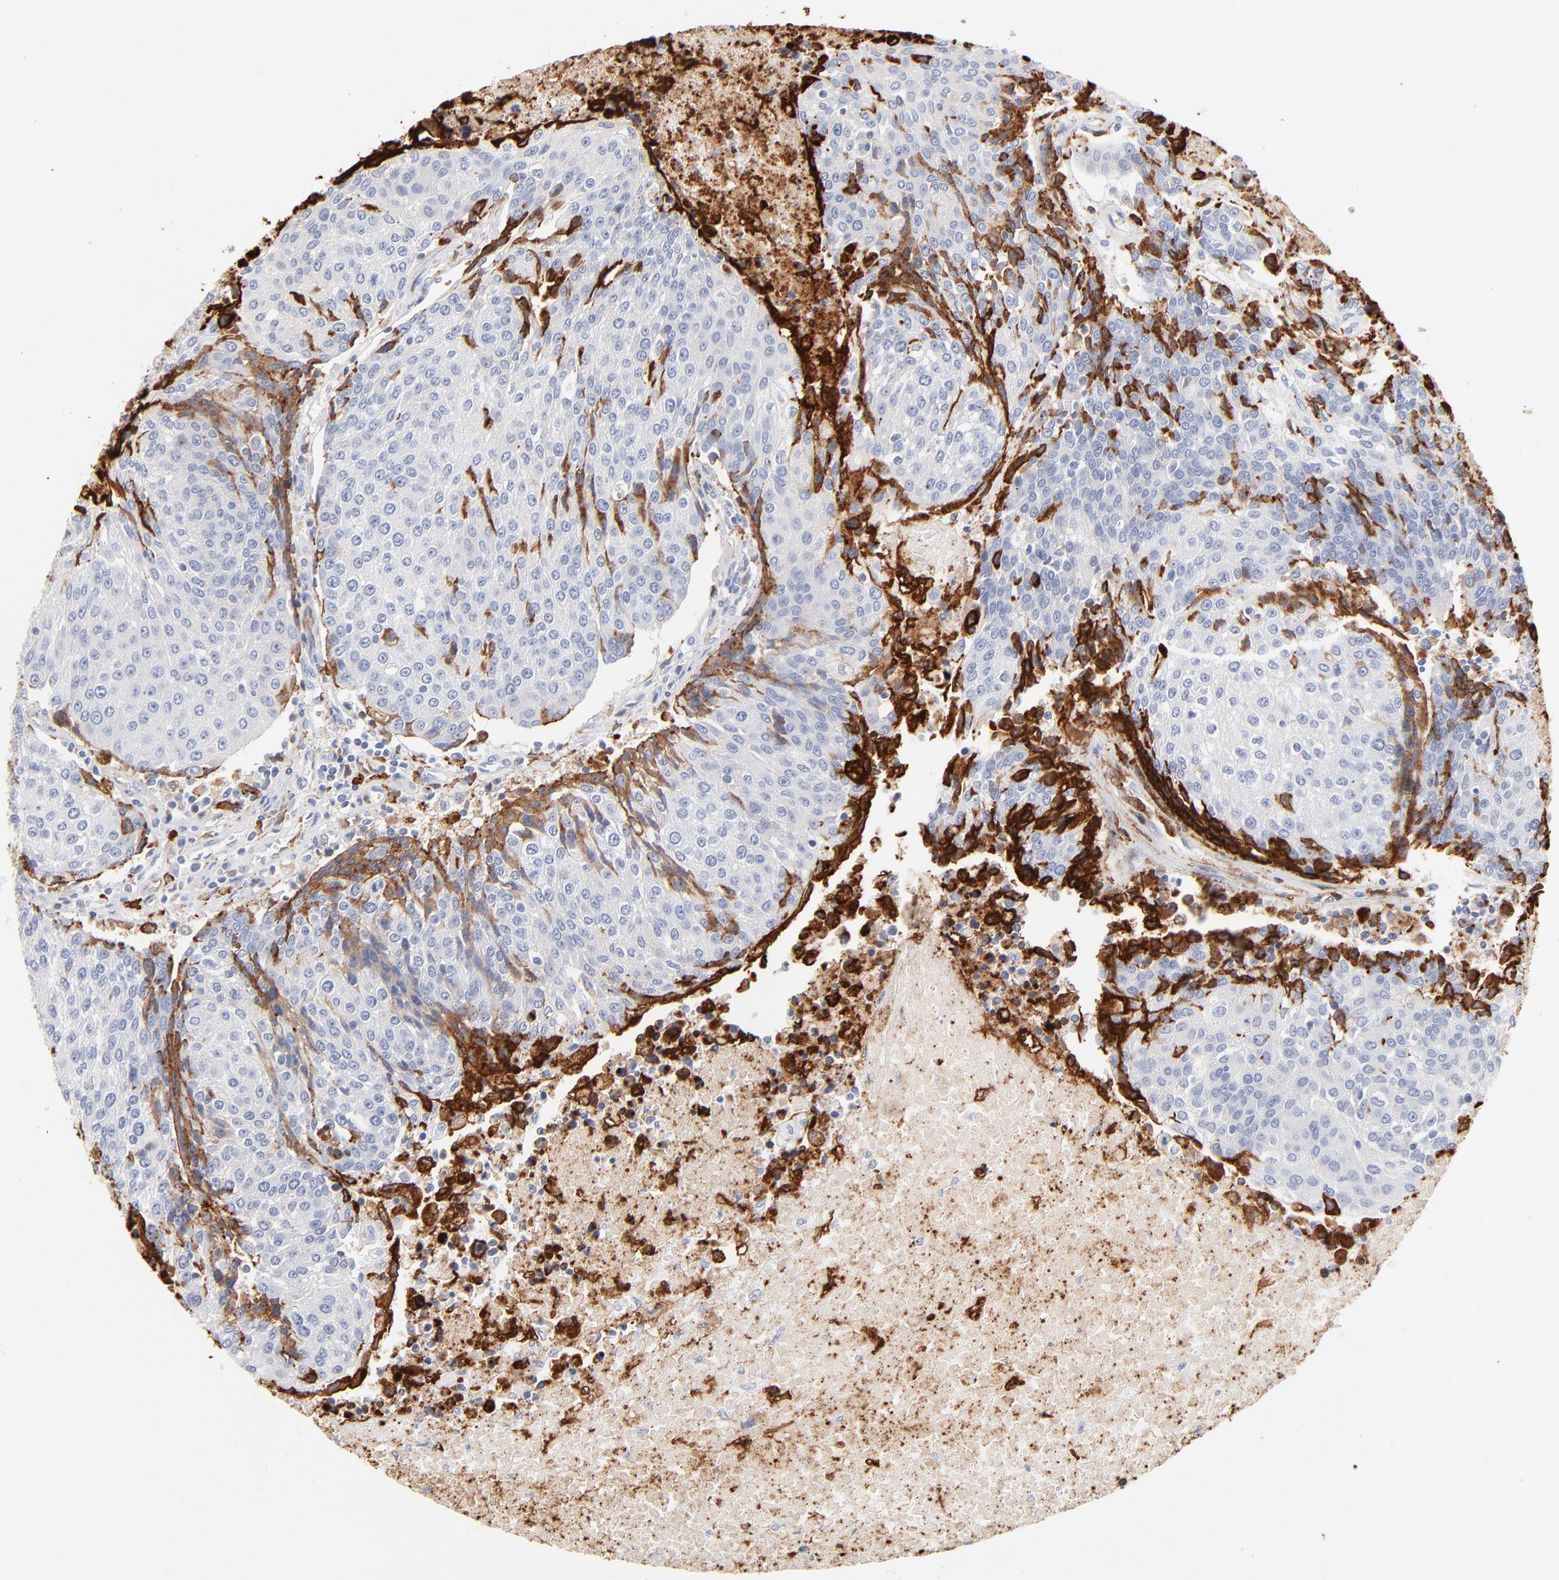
{"staining": {"intensity": "negative", "quantity": "none", "location": "none"}, "tissue": "urothelial cancer", "cell_type": "Tumor cells", "image_type": "cancer", "snomed": [{"axis": "morphology", "description": "Urothelial carcinoma, High grade"}, {"axis": "topography", "description": "Urinary bladder"}], "caption": "A high-resolution image shows immunohistochemistry (IHC) staining of urothelial carcinoma (high-grade), which reveals no significant expression in tumor cells.", "gene": "APOH", "patient": {"sex": "female", "age": 85}}